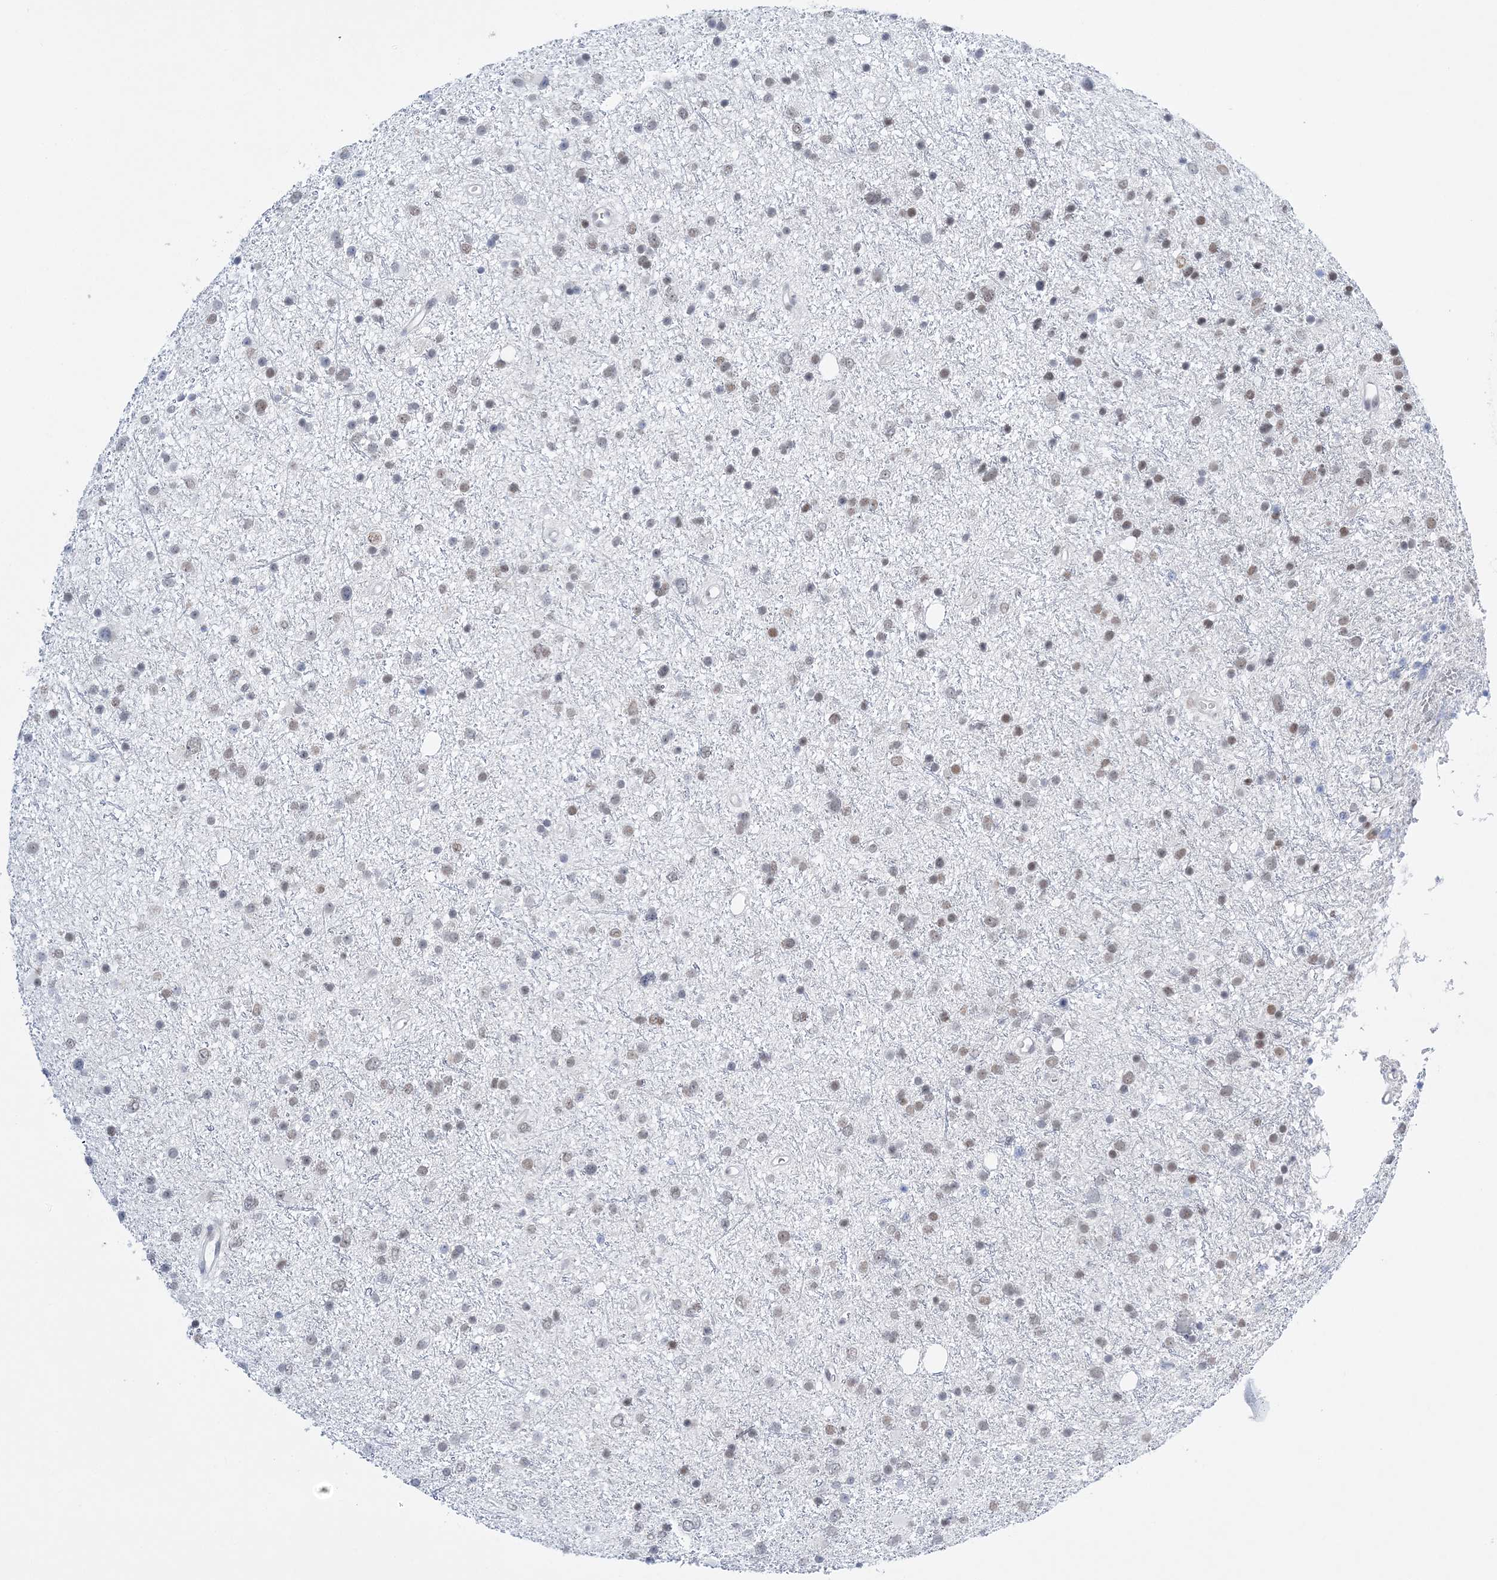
{"staining": {"intensity": "weak", "quantity": ">75%", "location": "nuclear"}, "tissue": "glioma", "cell_type": "Tumor cells", "image_type": "cancer", "snomed": [{"axis": "morphology", "description": "Glioma, malignant, Low grade"}, {"axis": "topography", "description": "Cerebral cortex"}], "caption": "High-power microscopy captured an immunohistochemistry image of malignant low-grade glioma, revealing weak nuclear staining in about >75% of tumor cells.", "gene": "PRMT9", "patient": {"sex": "female", "age": 39}}